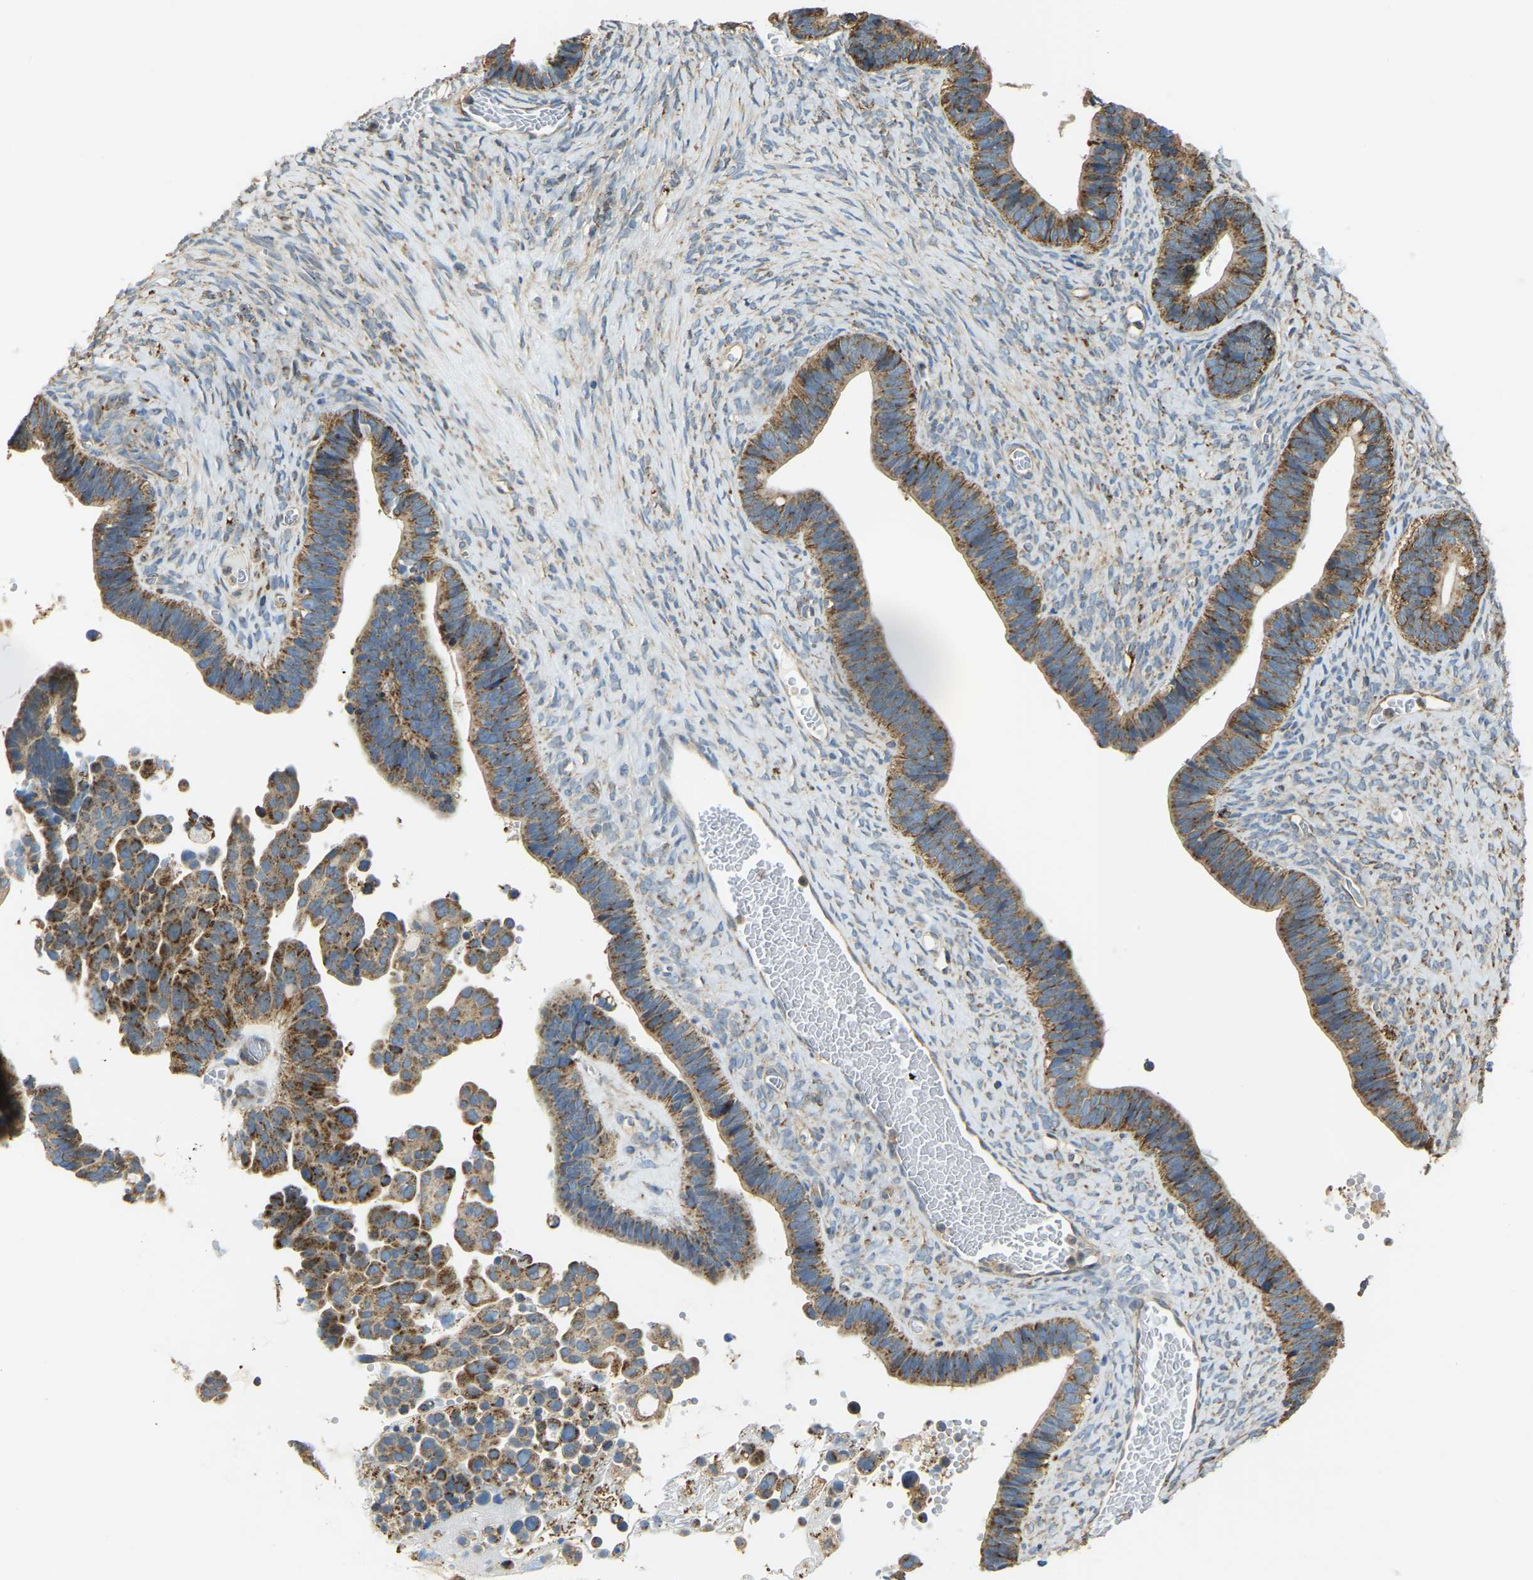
{"staining": {"intensity": "moderate", "quantity": ">75%", "location": "cytoplasmic/membranous"}, "tissue": "ovarian cancer", "cell_type": "Tumor cells", "image_type": "cancer", "snomed": [{"axis": "morphology", "description": "Cystadenocarcinoma, serous, NOS"}, {"axis": "topography", "description": "Ovary"}], "caption": "DAB immunohistochemical staining of ovarian cancer (serous cystadenocarcinoma) demonstrates moderate cytoplasmic/membranous protein staining in approximately >75% of tumor cells.", "gene": "PSMD7", "patient": {"sex": "female", "age": 56}}